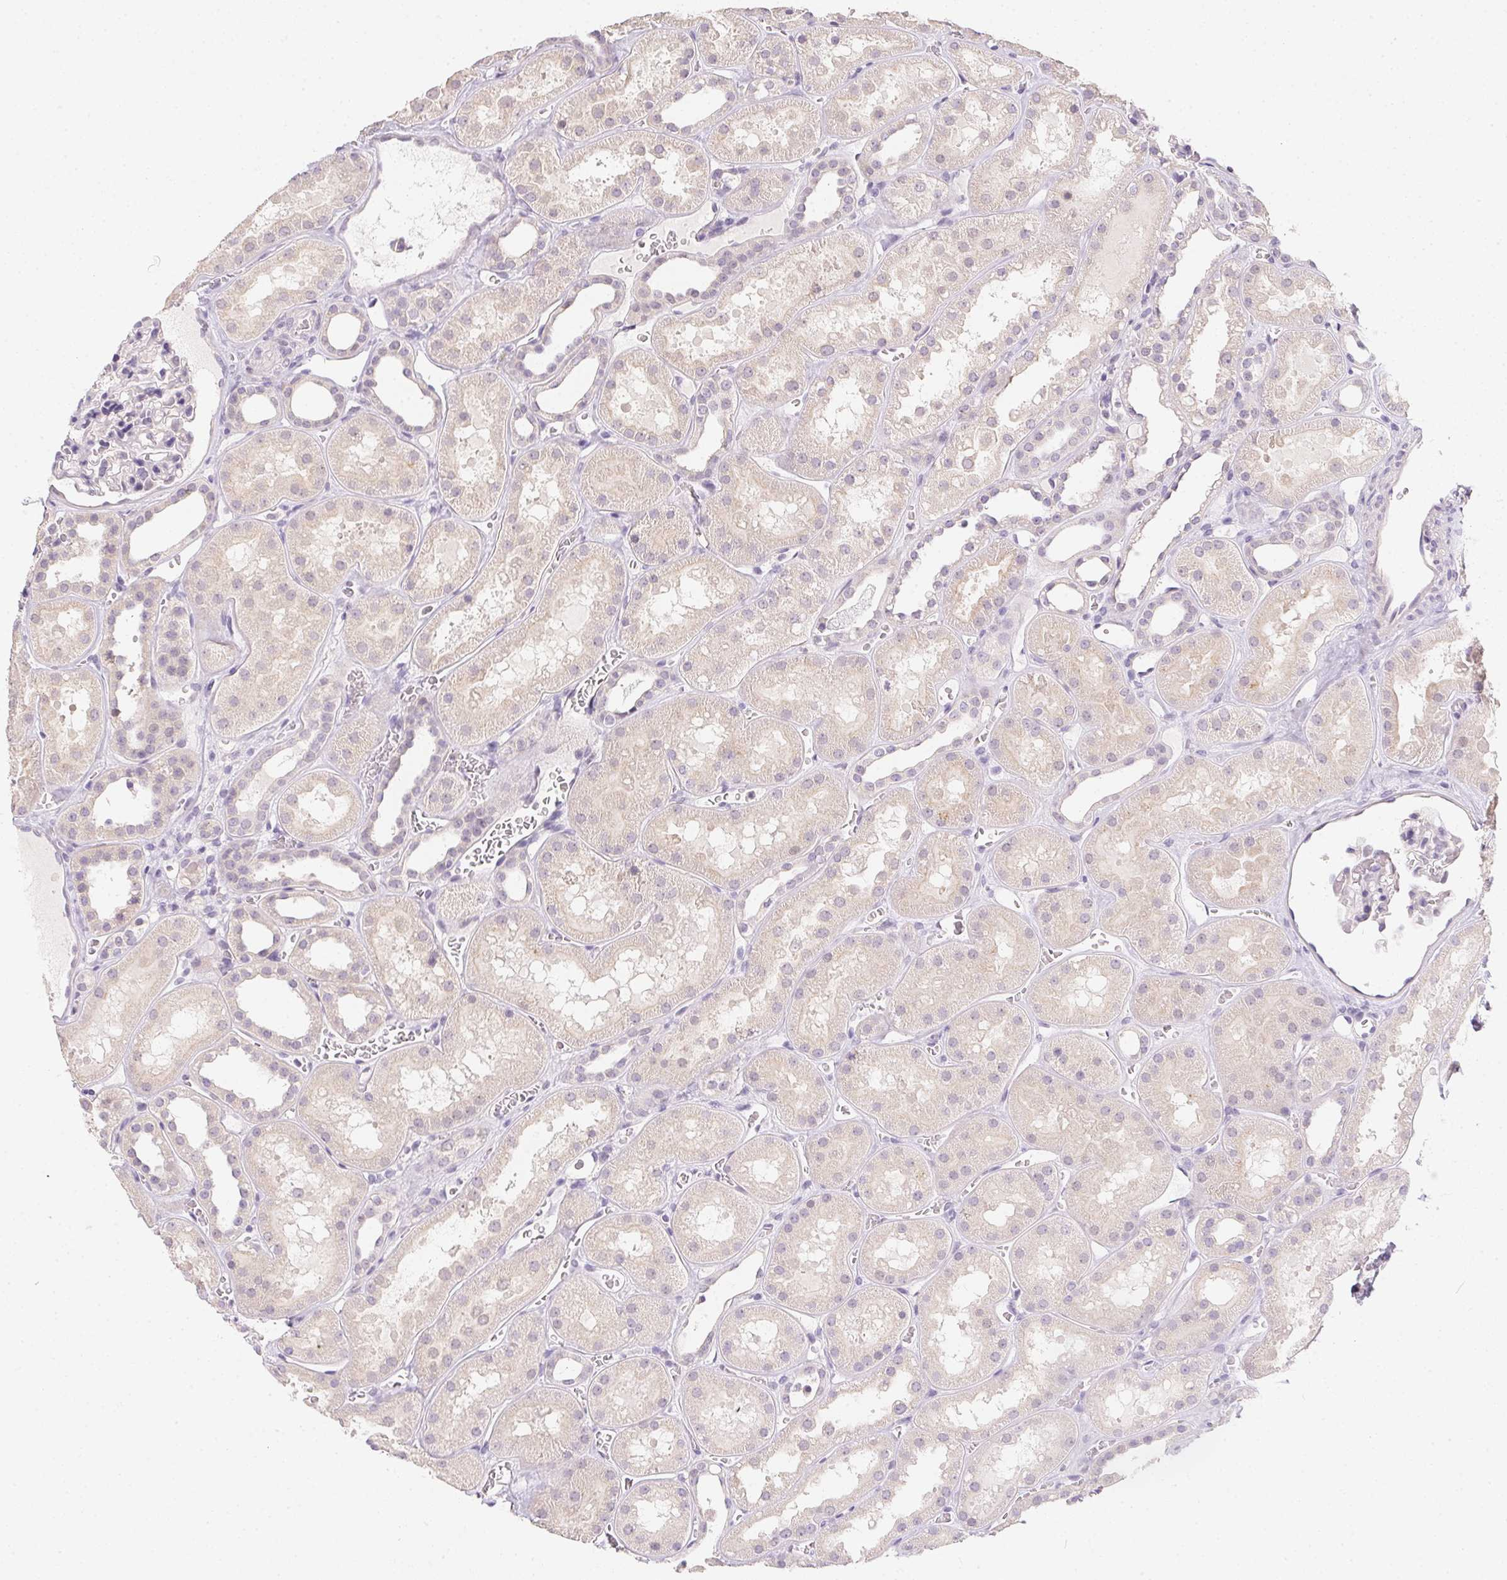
{"staining": {"intensity": "negative", "quantity": "none", "location": "none"}, "tissue": "kidney", "cell_type": "Cells in glomeruli", "image_type": "normal", "snomed": [{"axis": "morphology", "description": "Normal tissue, NOS"}, {"axis": "topography", "description": "Kidney"}], "caption": "A high-resolution image shows immunohistochemistry staining of benign kidney, which shows no significant staining in cells in glomeruli.", "gene": "ZBBX", "patient": {"sex": "female", "age": 41}}